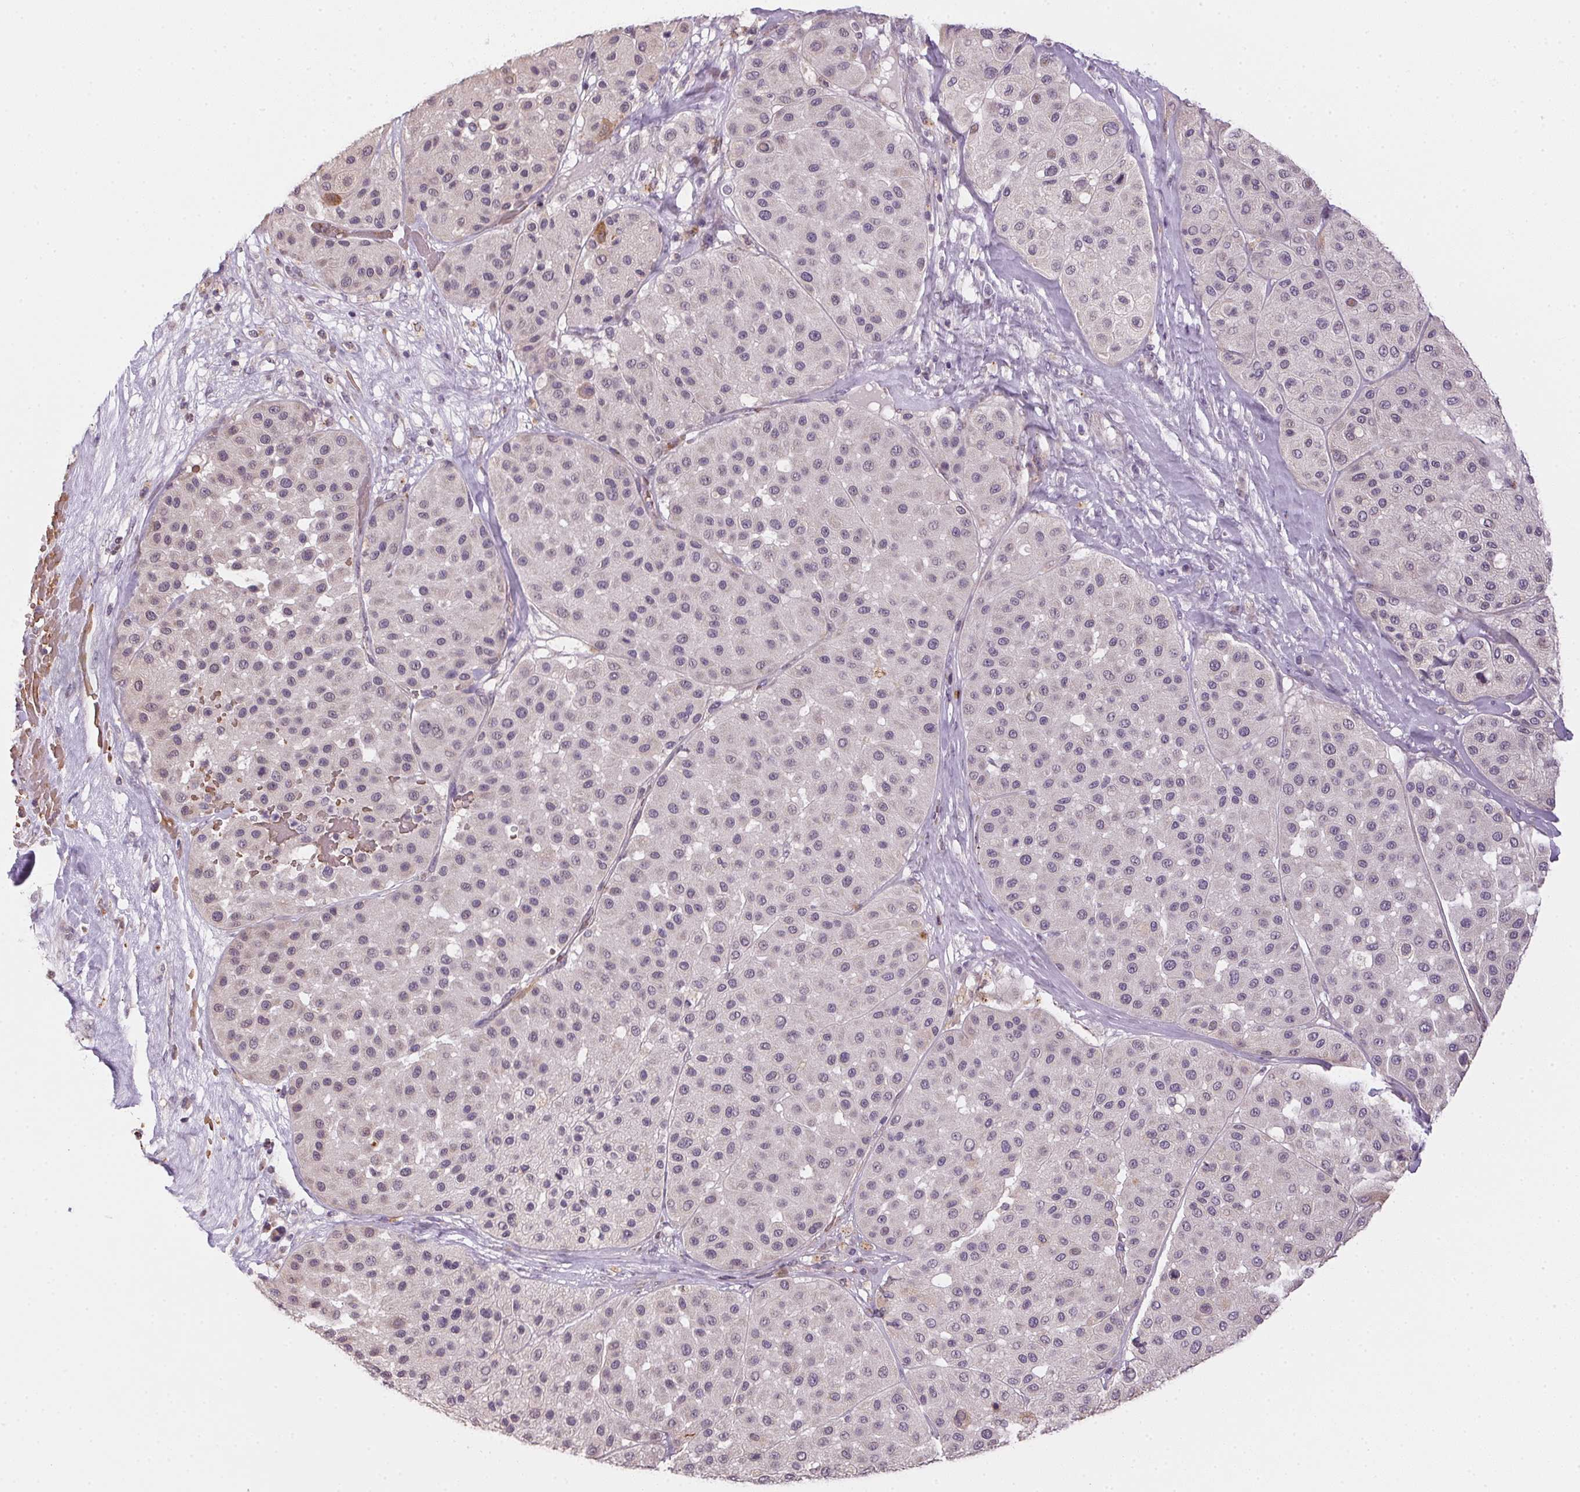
{"staining": {"intensity": "negative", "quantity": "none", "location": "none"}, "tissue": "melanoma", "cell_type": "Tumor cells", "image_type": "cancer", "snomed": [{"axis": "morphology", "description": "Malignant melanoma, Metastatic site"}, {"axis": "topography", "description": "Smooth muscle"}], "caption": "Melanoma stained for a protein using IHC shows no expression tumor cells.", "gene": "METTL13", "patient": {"sex": "male", "age": 41}}